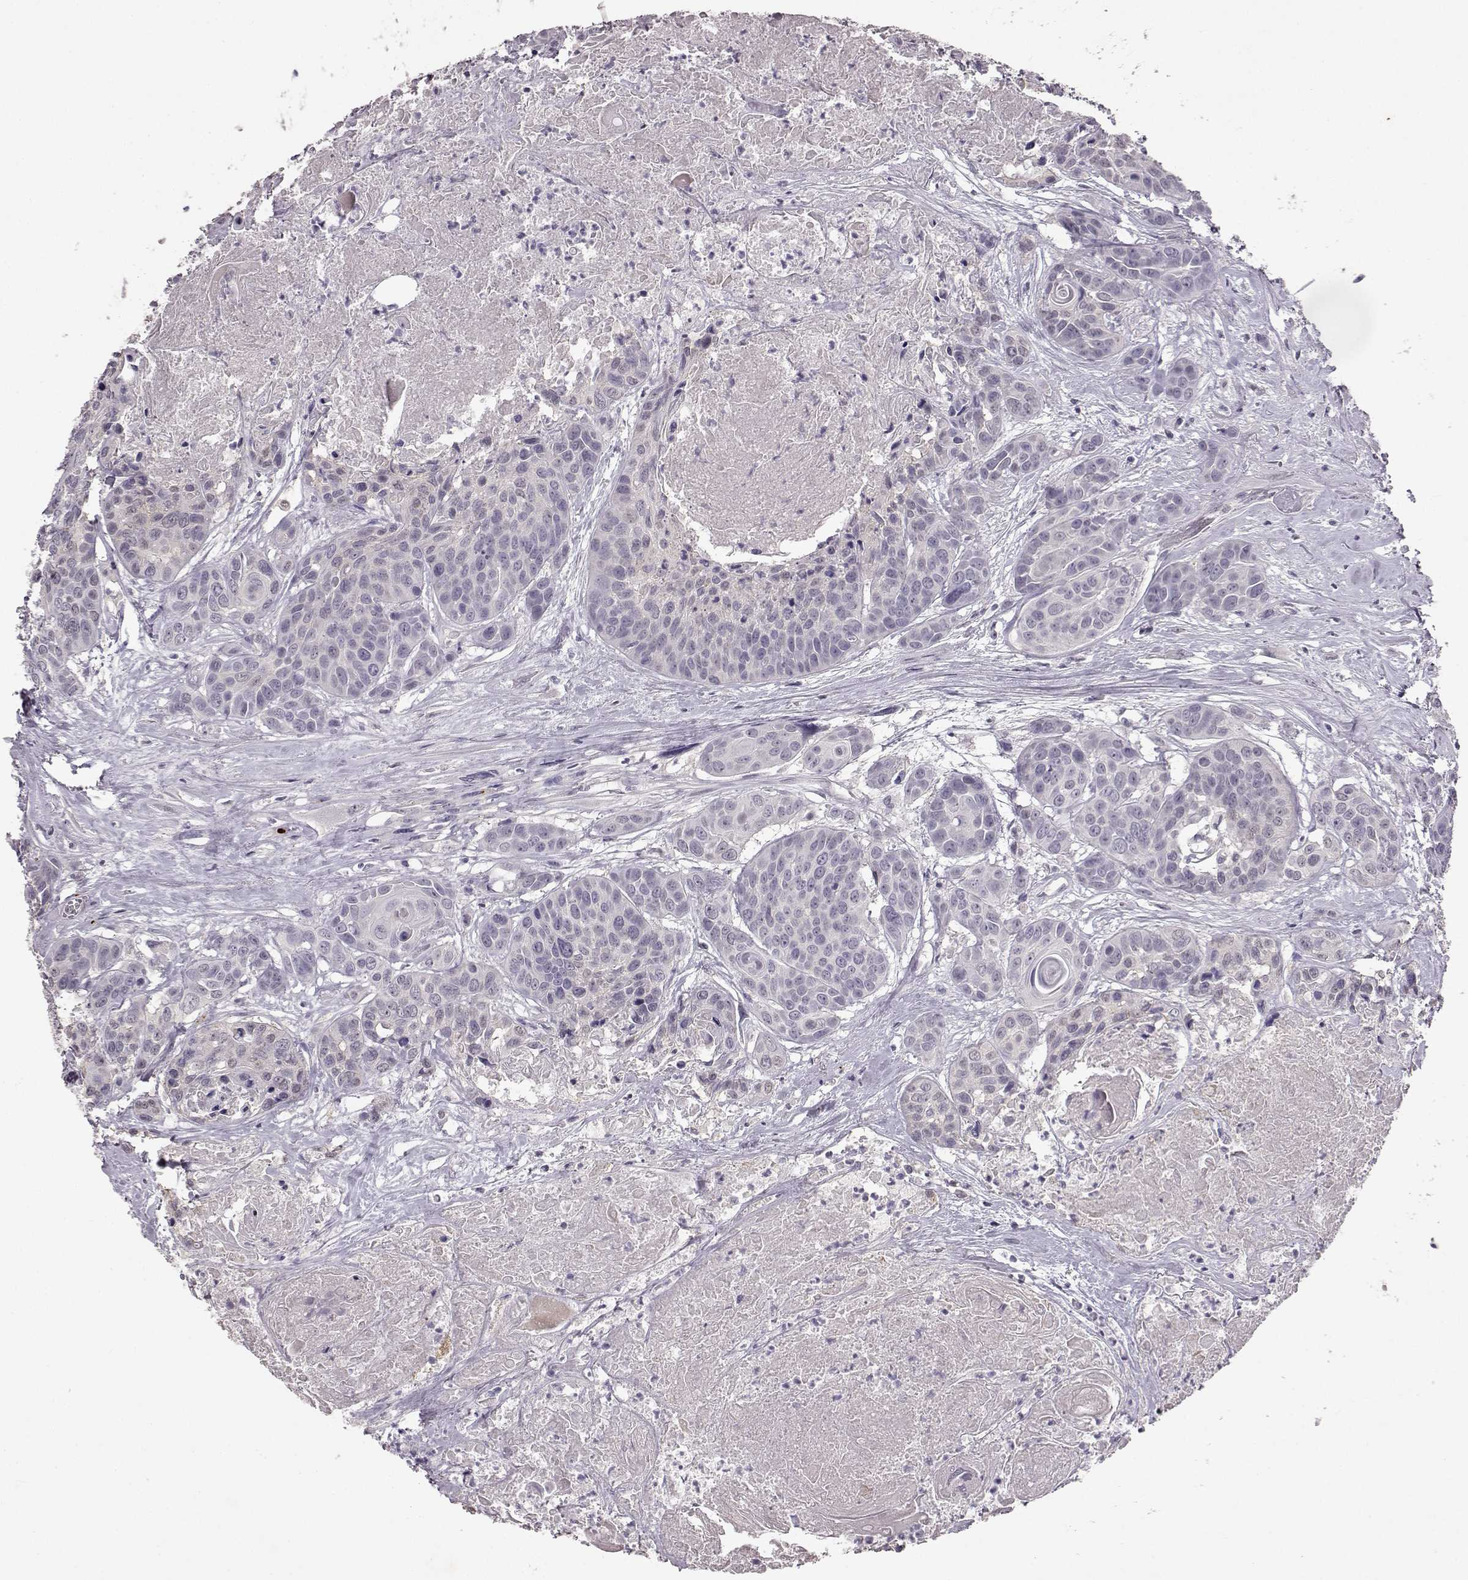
{"staining": {"intensity": "negative", "quantity": "none", "location": "none"}, "tissue": "head and neck cancer", "cell_type": "Tumor cells", "image_type": "cancer", "snomed": [{"axis": "morphology", "description": "Squamous cell carcinoma, NOS"}, {"axis": "topography", "description": "Oral tissue"}, {"axis": "topography", "description": "Head-Neck"}], "caption": "Immunohistochemistry (IHC) photomicrograph of neoplastic tissue: head and neck squamous cell carcinoma stained with DAB exhibits no significant protein positivity in tumor cells.", "gene": "SPAG17", "patient": {"sex": "male", "age": 56}}